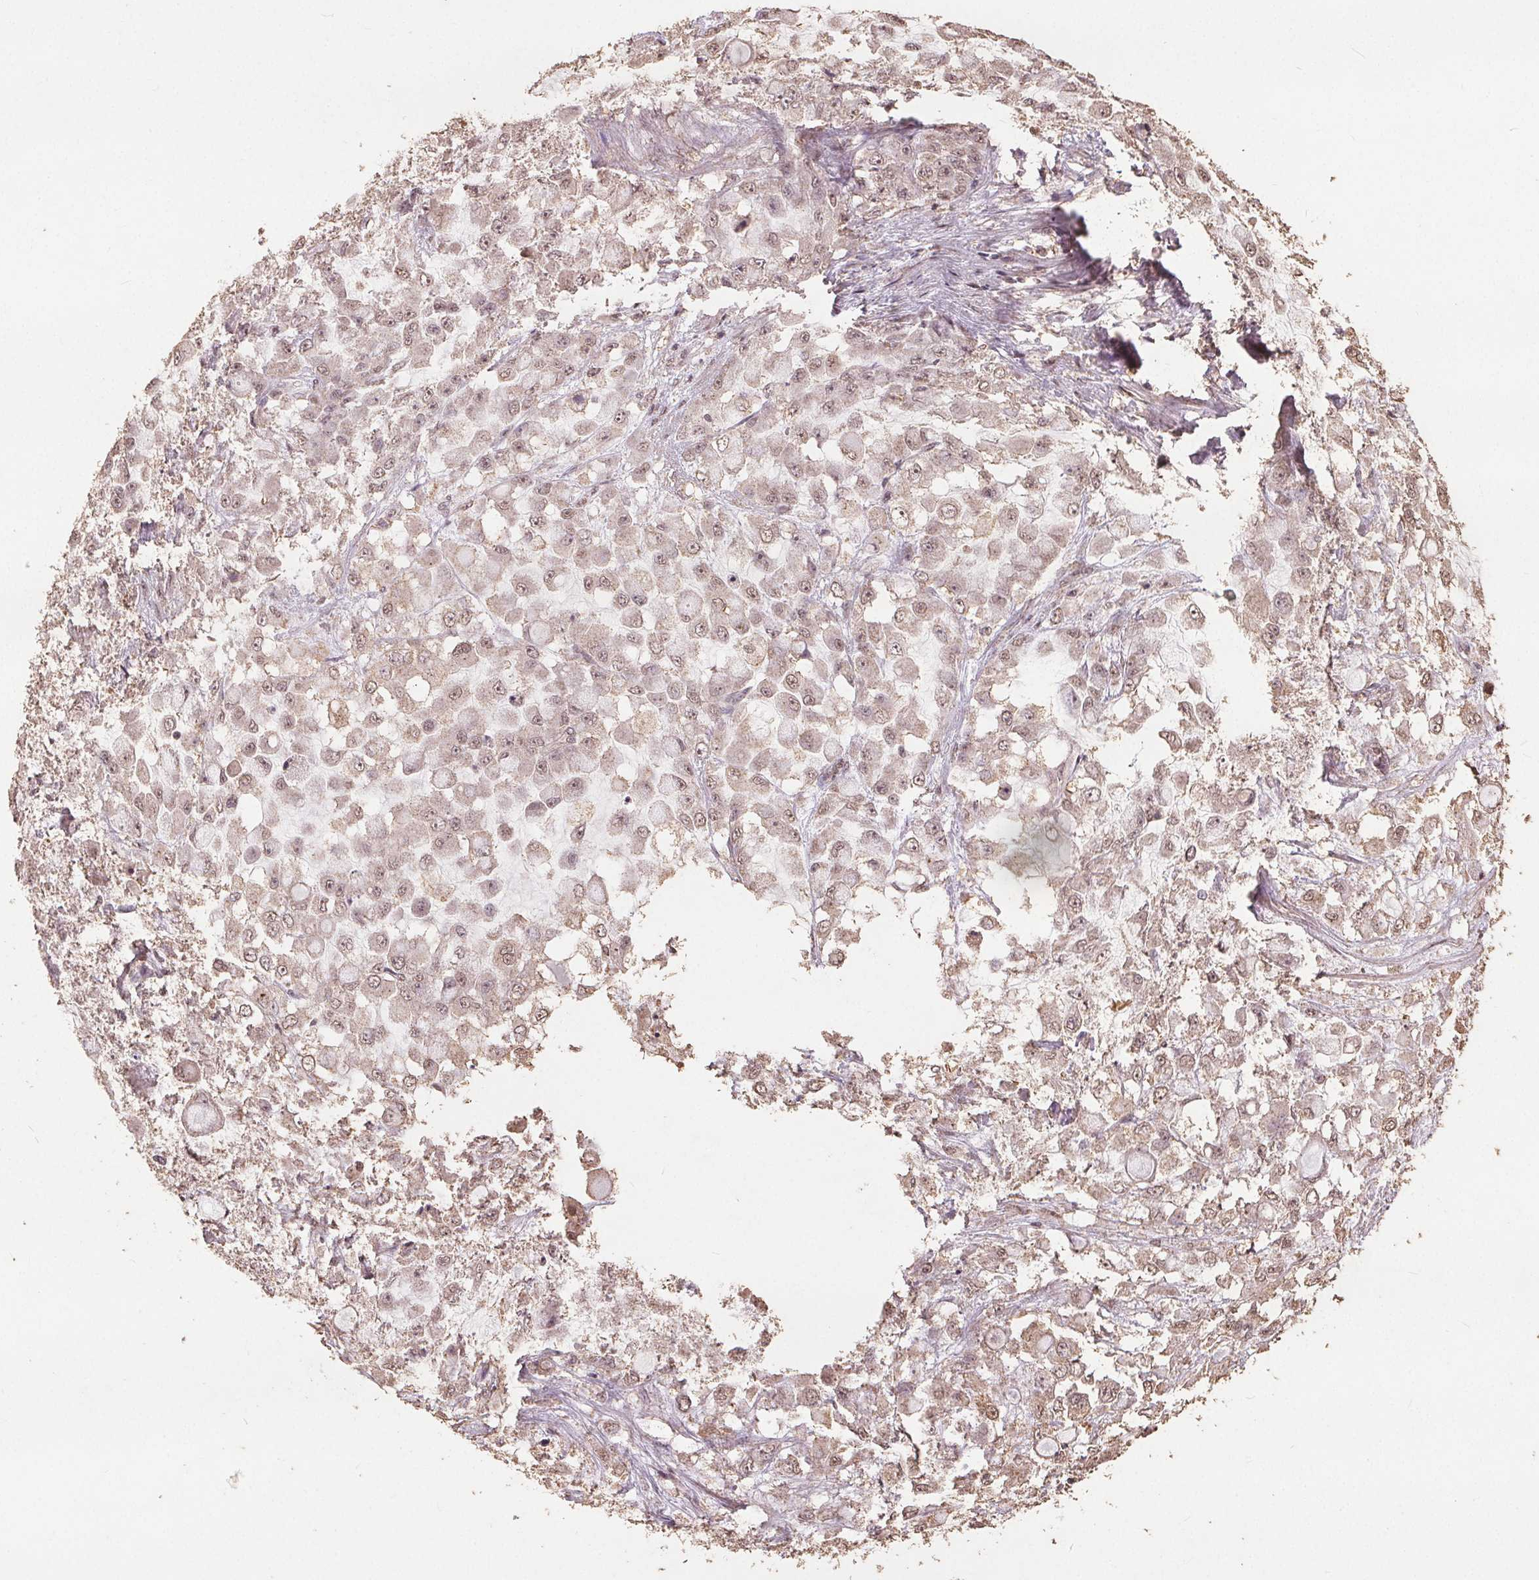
{"staining": {"intensity": "weak", "quantity": "25%-75%", "location": "nuclear"}, "tissue": "stomach cancer", "cell_type": "Tumor cells", "image_type": "cancer", "snomed": [{"axis": "morphology", "description": "Adenocarcinoma, NOS"}, {"axis": "topography", "description": "Stomach"}], "caption": "Adenocarcinoma (stomach) stained with DAB (3,3'-diaminobenzidine) immunohistochemistry (IHC) shows low levels of weak nuclear positivity in about 25%-75% of tumor cells. Using DAB (brown) and hematoxylin (blue) stains, captured at high magnification using brightfield microscopy.", "gene": "DSG3", "patient": {"sex": "female", "age": 76}}